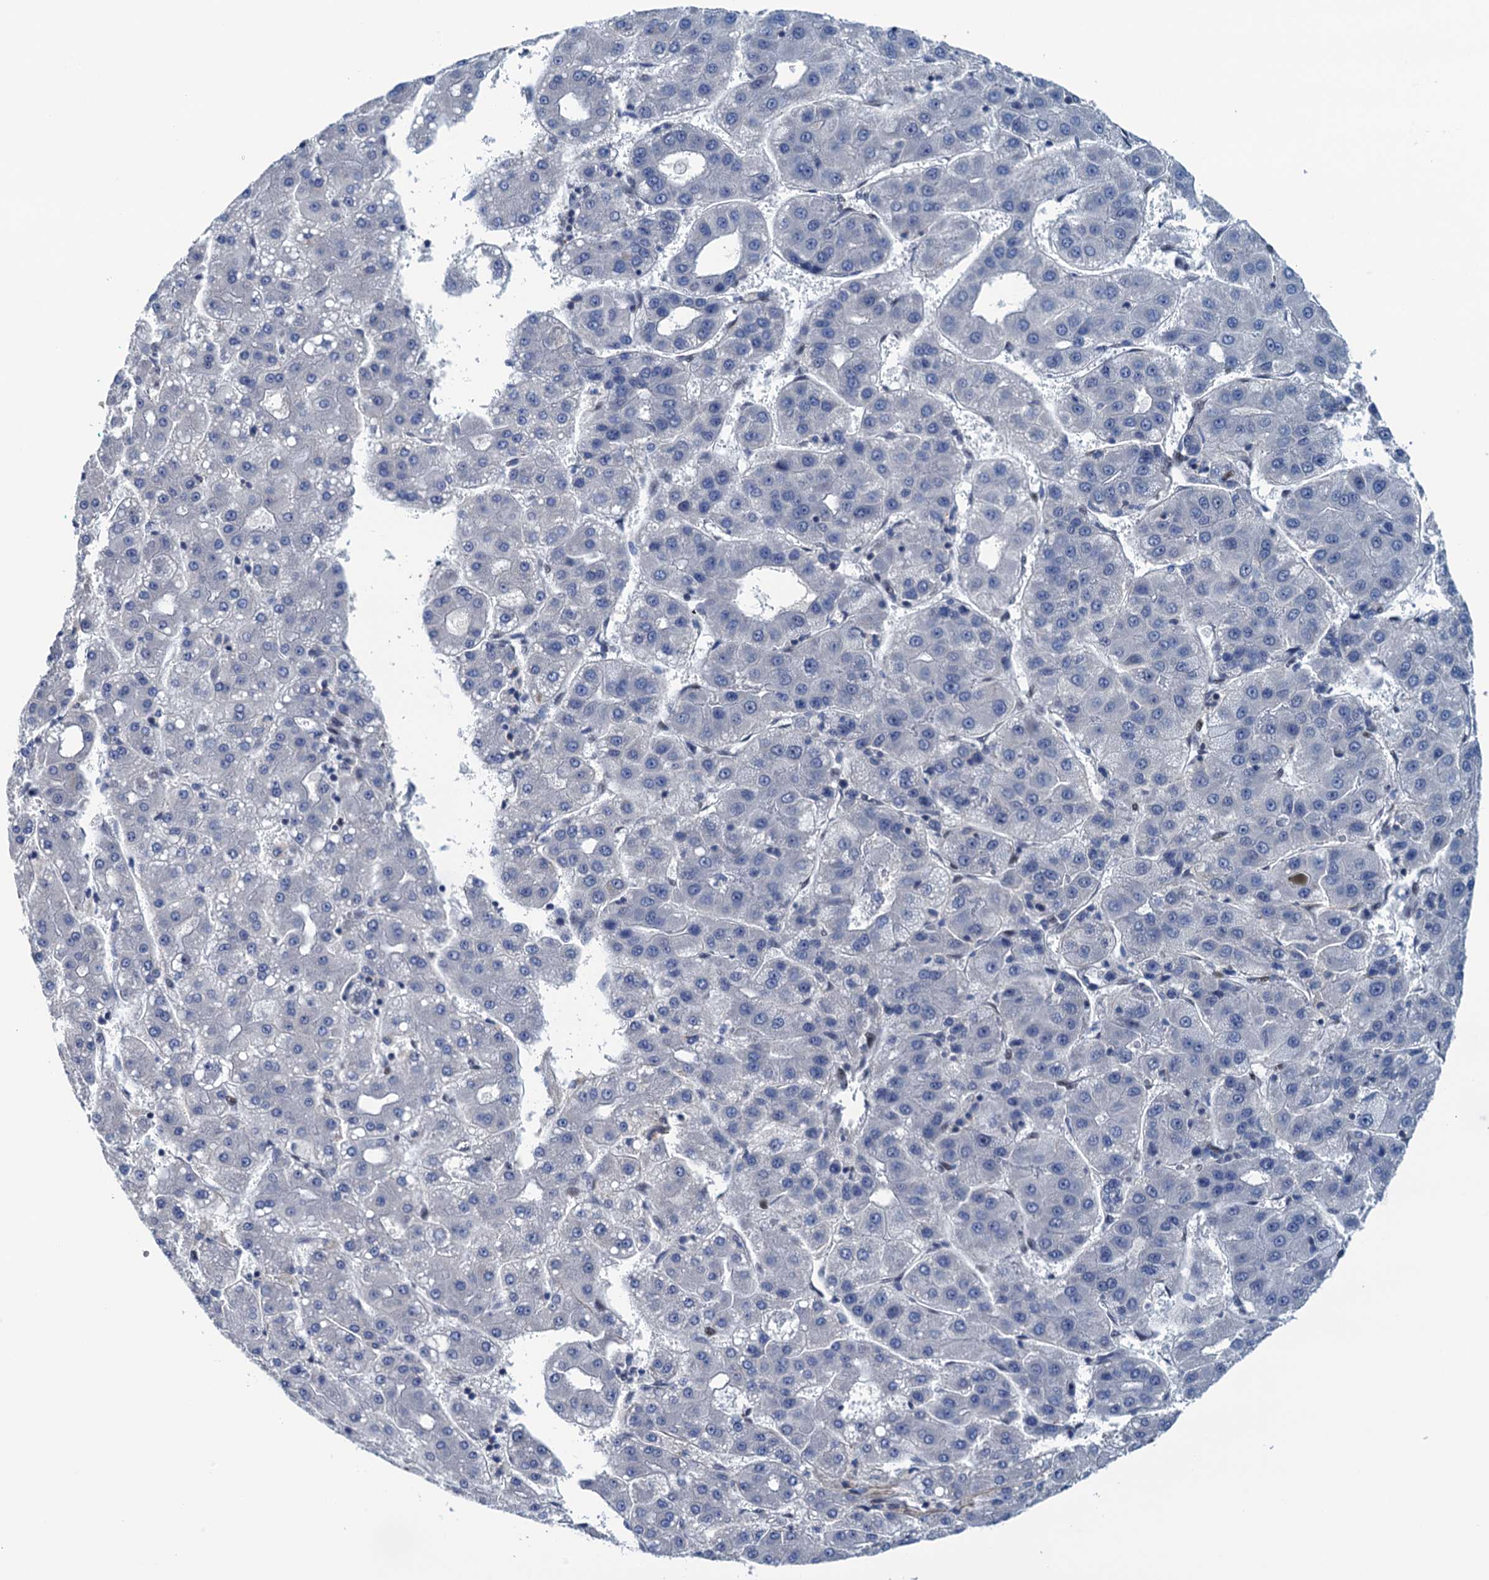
{"staining": {"intensity": "negative", "quantity": "none", "location": "none"}, "tissue": "liver cancer", "cell_type": "Tumor cells", "image_type": "cancer", "snomed": [{"axis": "morphology", "description": "Carcinoma, Hepatocellular, NOS"}, {"axis": "topography", "description": "Liver"}], "caption": "This micrograph is of hepatocellular carcinoma (liver) stained with immunohistochemistry (IHC) to label a protein in brown with the nuclei are counter-stained blue. There is no positivity in tumor cells.", "gene": "SAE1", "patient": {"sex": "male", "age": 65}}